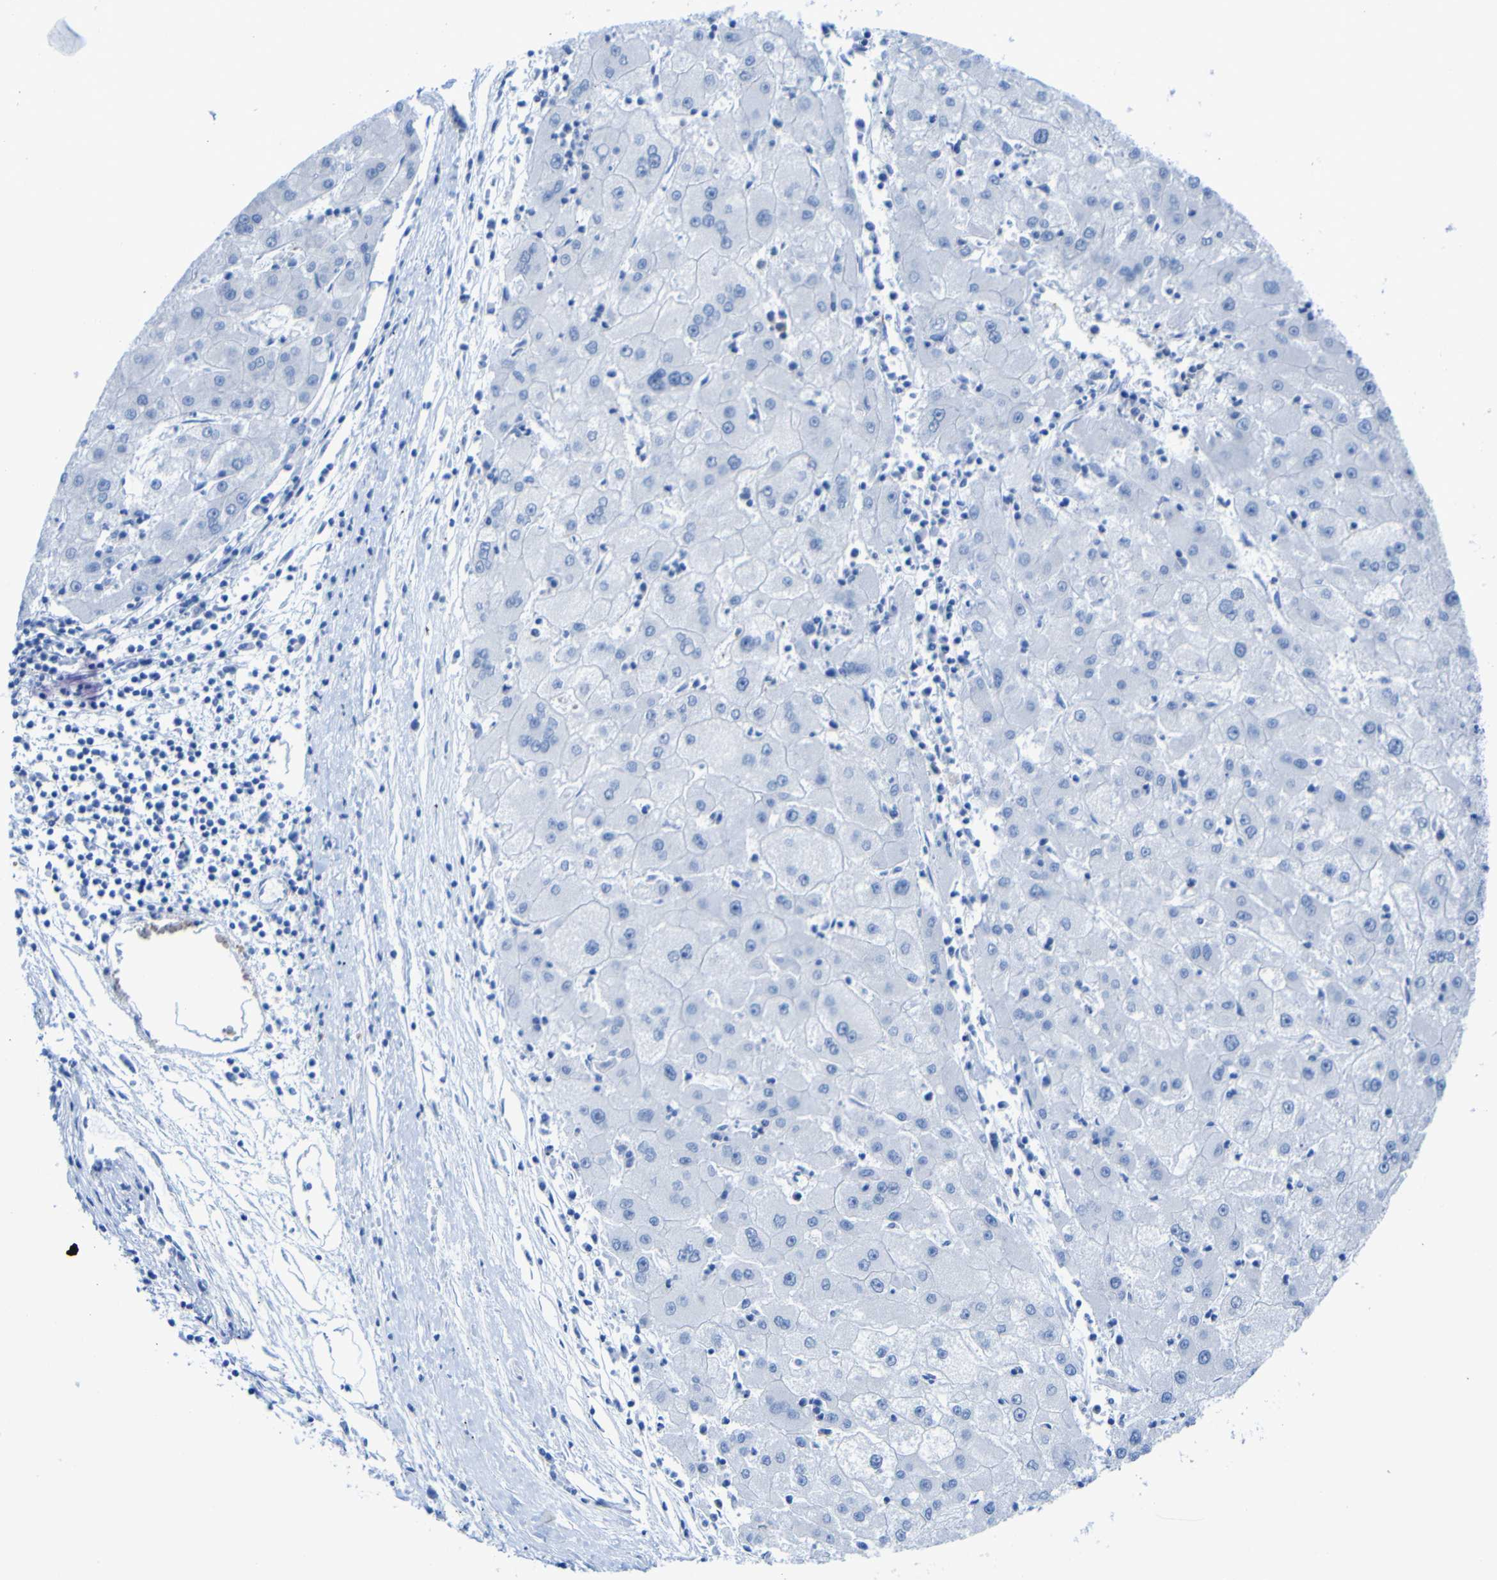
{"staining": {"intensity": "negative", "quantity": "none", "location": "none"}, "tissue": "liver cancer", "cell_type": "Tumor cells", "image_type": "cancer", "snomed": [{"axis": "morphology", "description": "Carcinoma, Hepatocellular, NOS"}, {"axis": "topography", "description": "Liver"}], "caption": "Immunohistochemical staining of human liver cancer displays no significant positivity in tumor cells. (IHC, brightfield microscopy, high magnification).", "gene": "DACH1", "patient": {"sex": "male", "age": 72}}